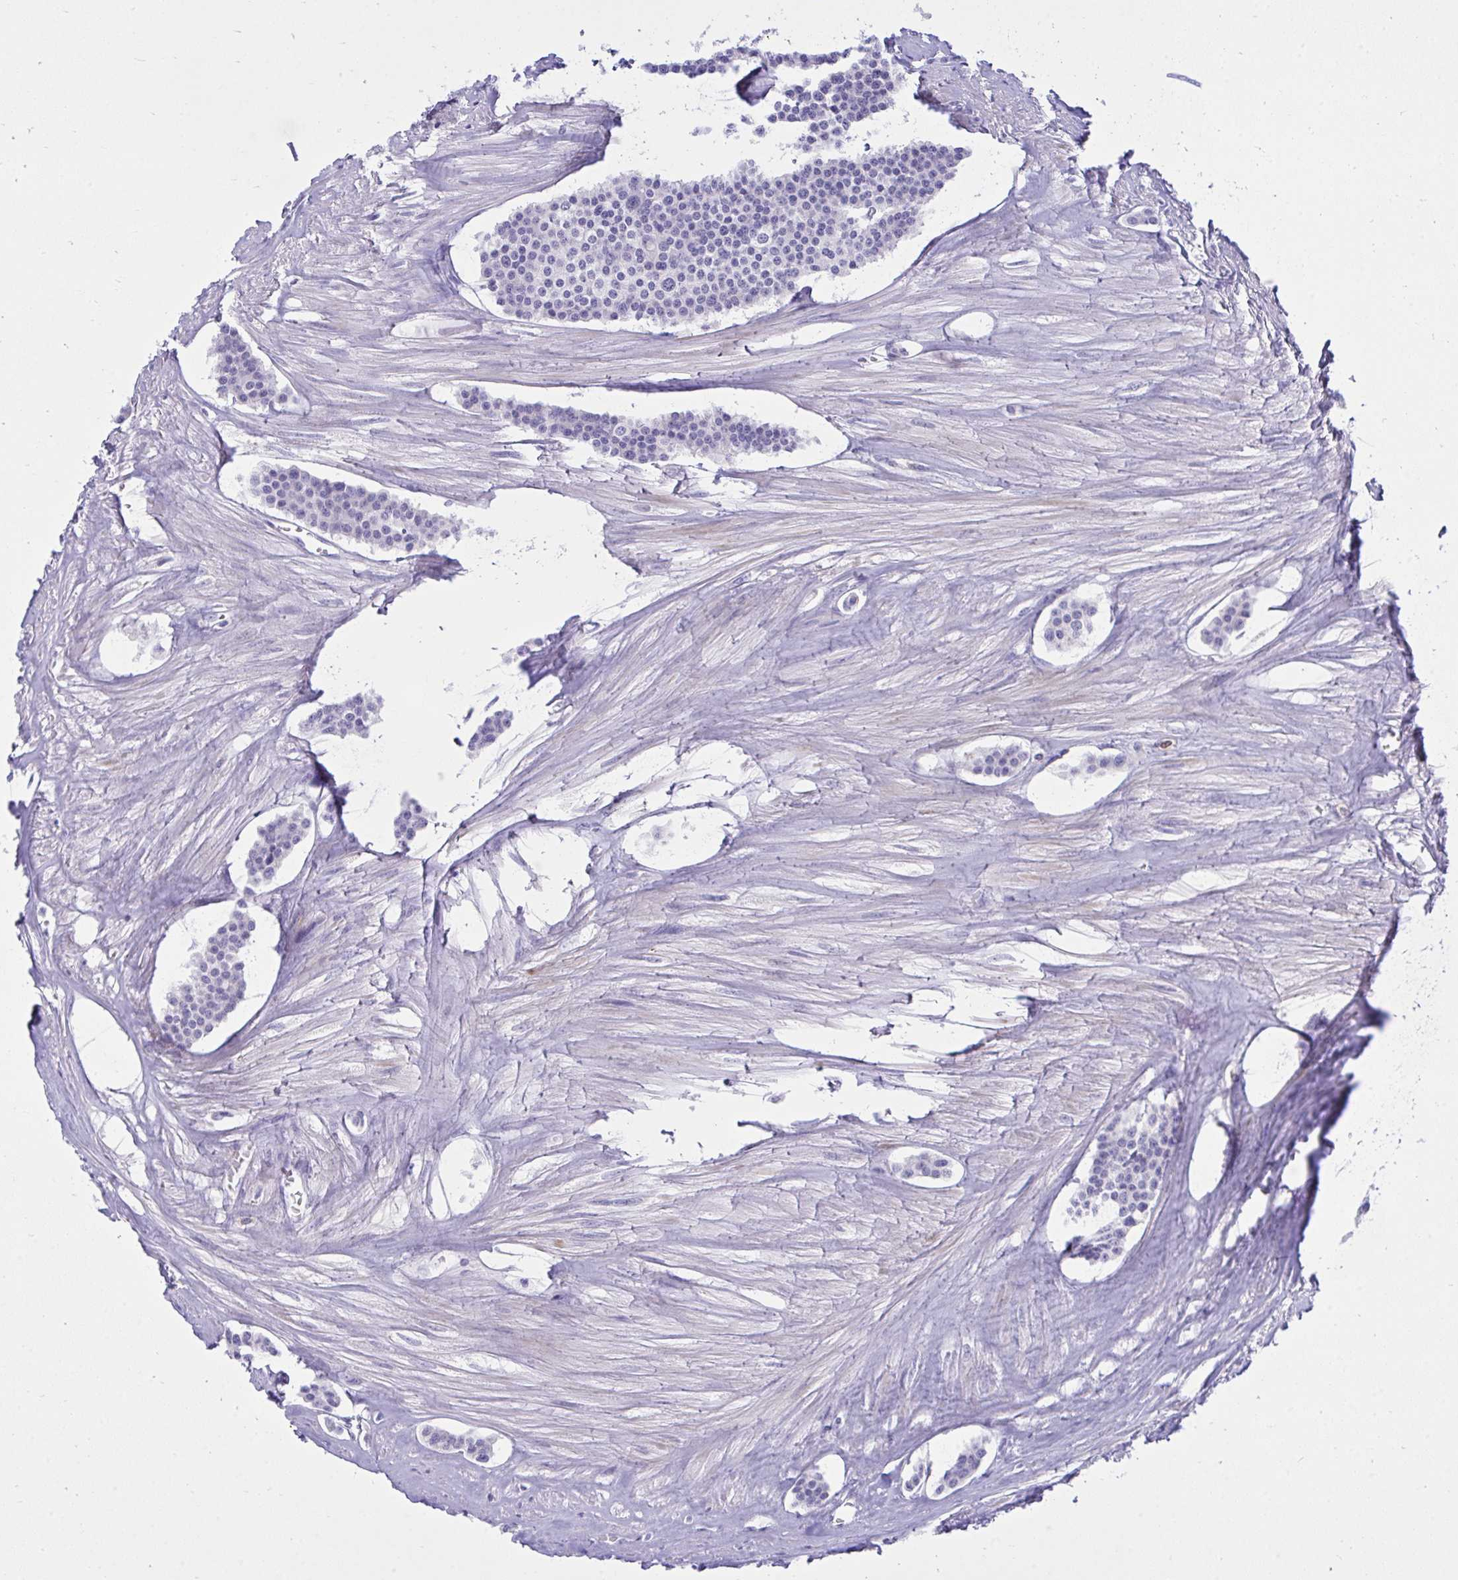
{"staining": {"intensity": "negative", "quantity": "none", "location": "none"}, "tissue": "carcinoid", "cell_type": "Tumor cells", "image_type": "cancer", "snomed": [{"axis": "morphology", "description": "Carcinoid, malignant, NOS"}, {"axis": "topography", "description": "Small intestine"}], "caption": "IHC photomicrograph of neoplastic tissue: human carcinoid stained with DAB exhibits no significant protein staining in tumor cells.", "gene": "MED9", "patient": {"sex": "male", "age": 60}}